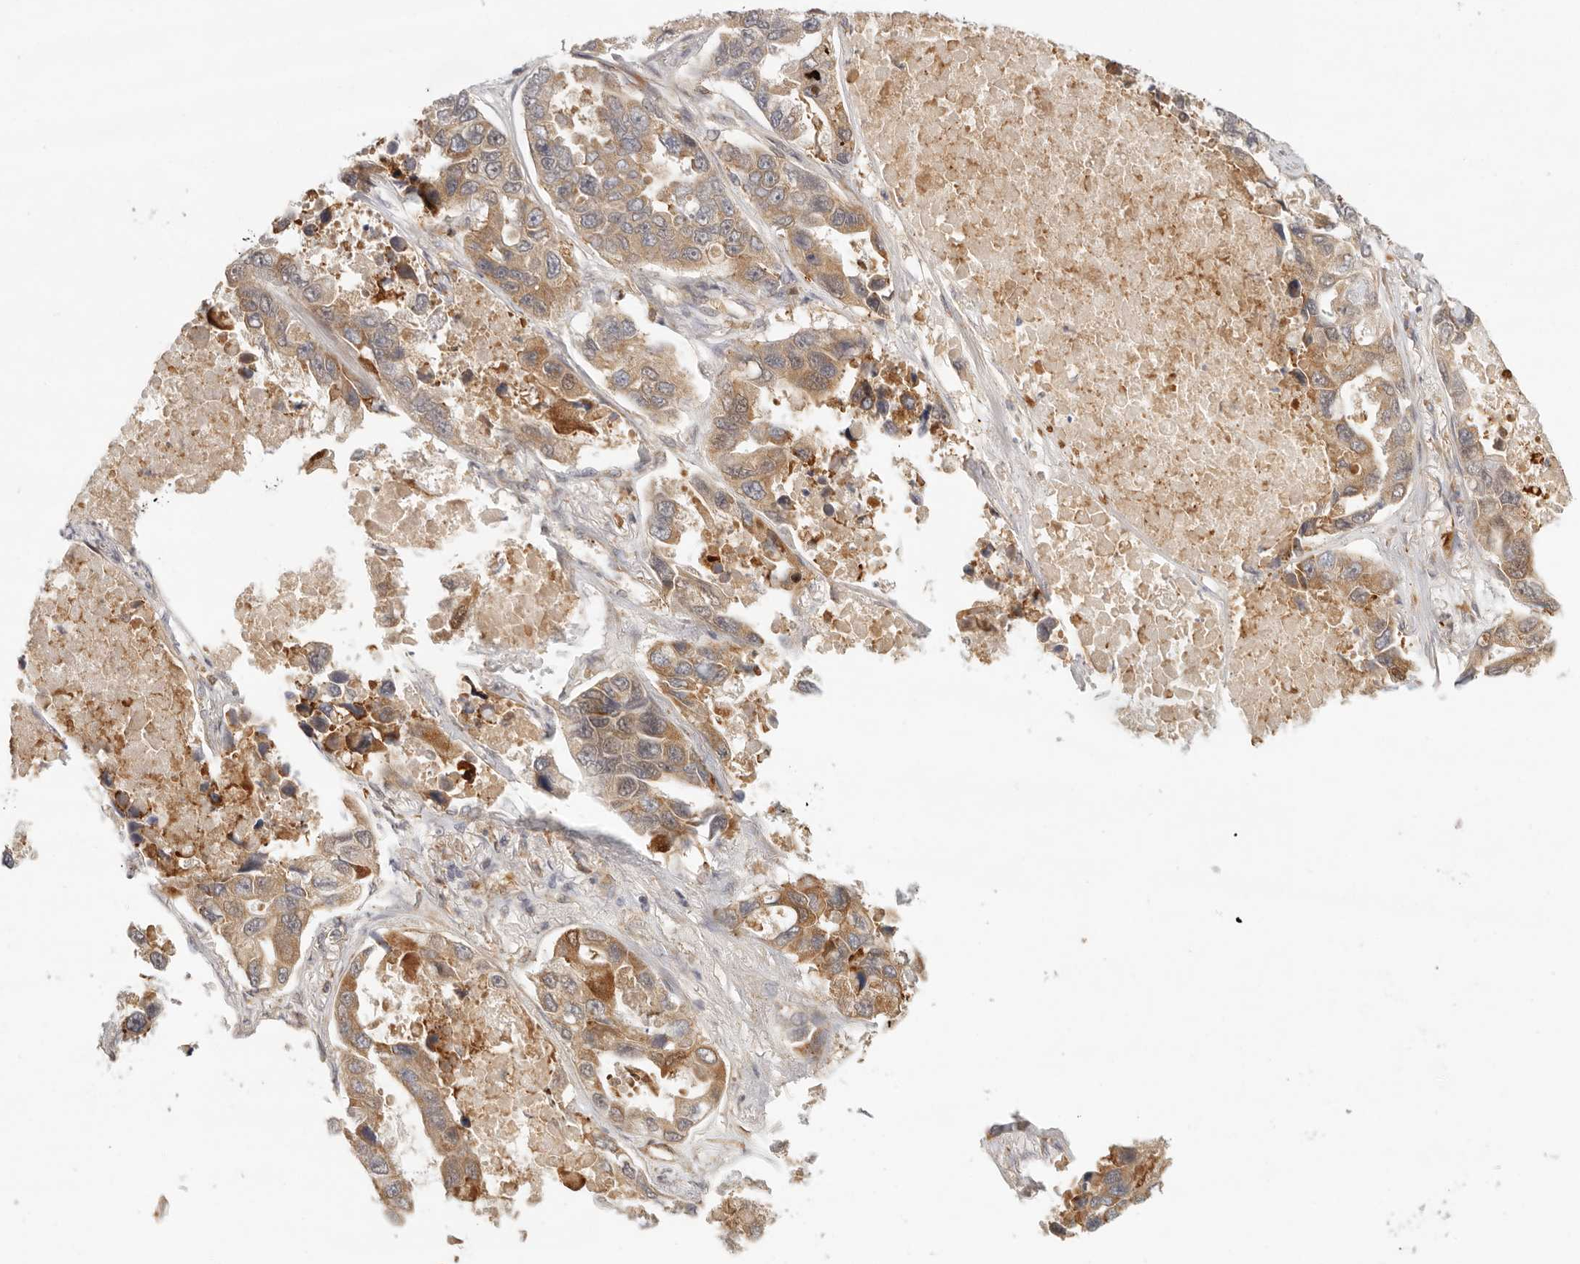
{"staining": {"intensity": "moderate", "quantity": ">75%", "location": "cytoplasmic/membranous"}, "tissue": "lung cancer", "cell_type": "Tumor cells", "image_type": "cancer", "snomed": [{"axis": "morphology", "description": "Adenocarcinoma, NOS"}, {"axis": "topography", "description": "Lung"}], "caption": "About >75% of tumor cells in human lung cancer (adenocarcinoma) reveal moderate cytoplasmic/membranous protein staining as visualized by brown immunohistochemical staining.", "gene": "AHDC1", "patient": {"sex": "male", "age": 64}}